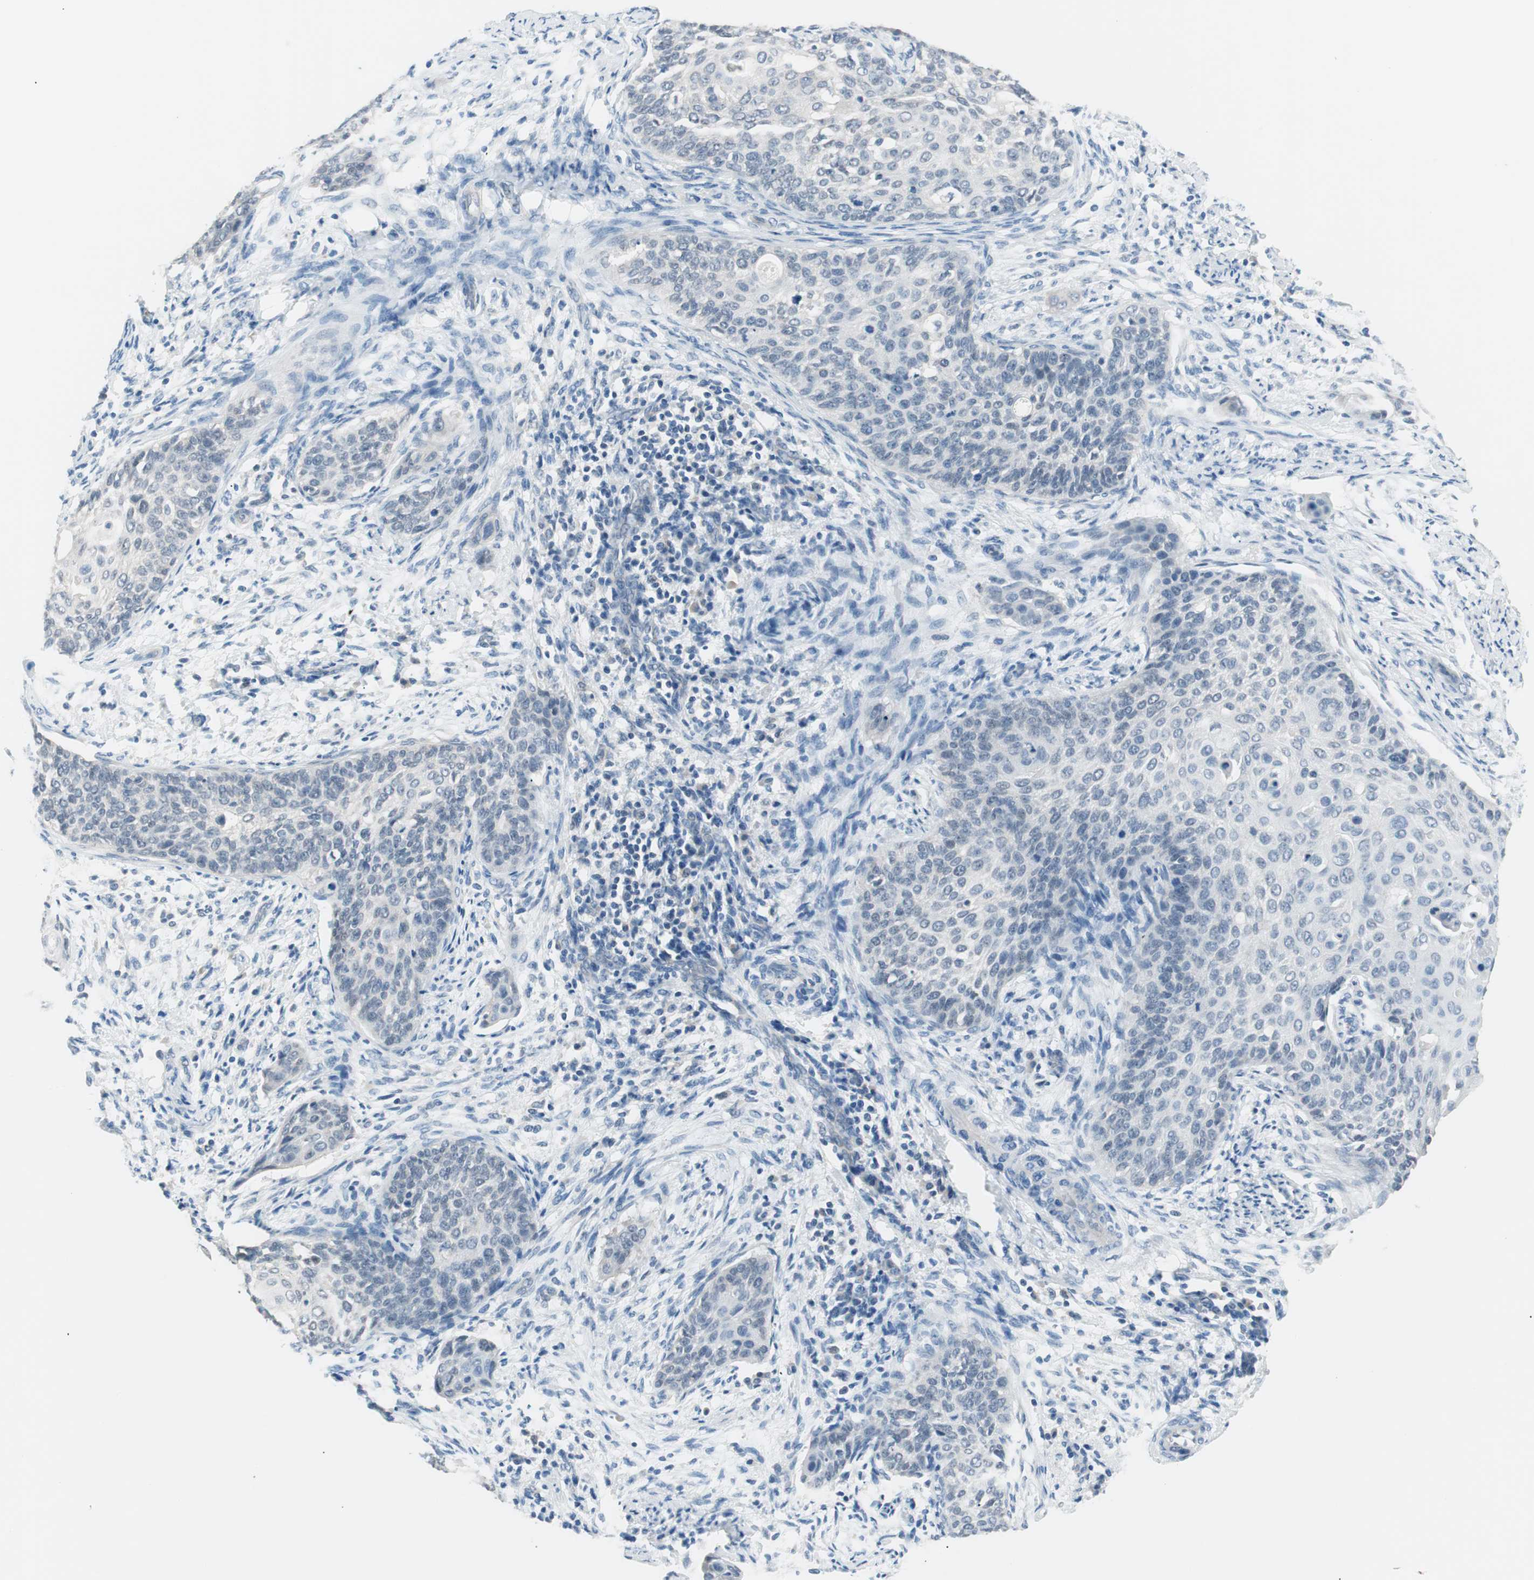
{"staining": {"intensity": "negative", "quantity": "none", "location": "none"}, "tissue": "cervical cancer", "cell_type": "Tumor cells", "image_type": "cancer", "snomed": [{"axis": "morphology", "description": "Squamous cell carcinoma, NOS"}, {"axis": "topography", "description": "Cervix"}], "caption": "An image of cervical cancer (squamous cell carcinoma) stained for a protein demonstrates no brown staining in tumor cells.", "gene": "VIL1", "patient": {"sex": "female", "age": 33}}